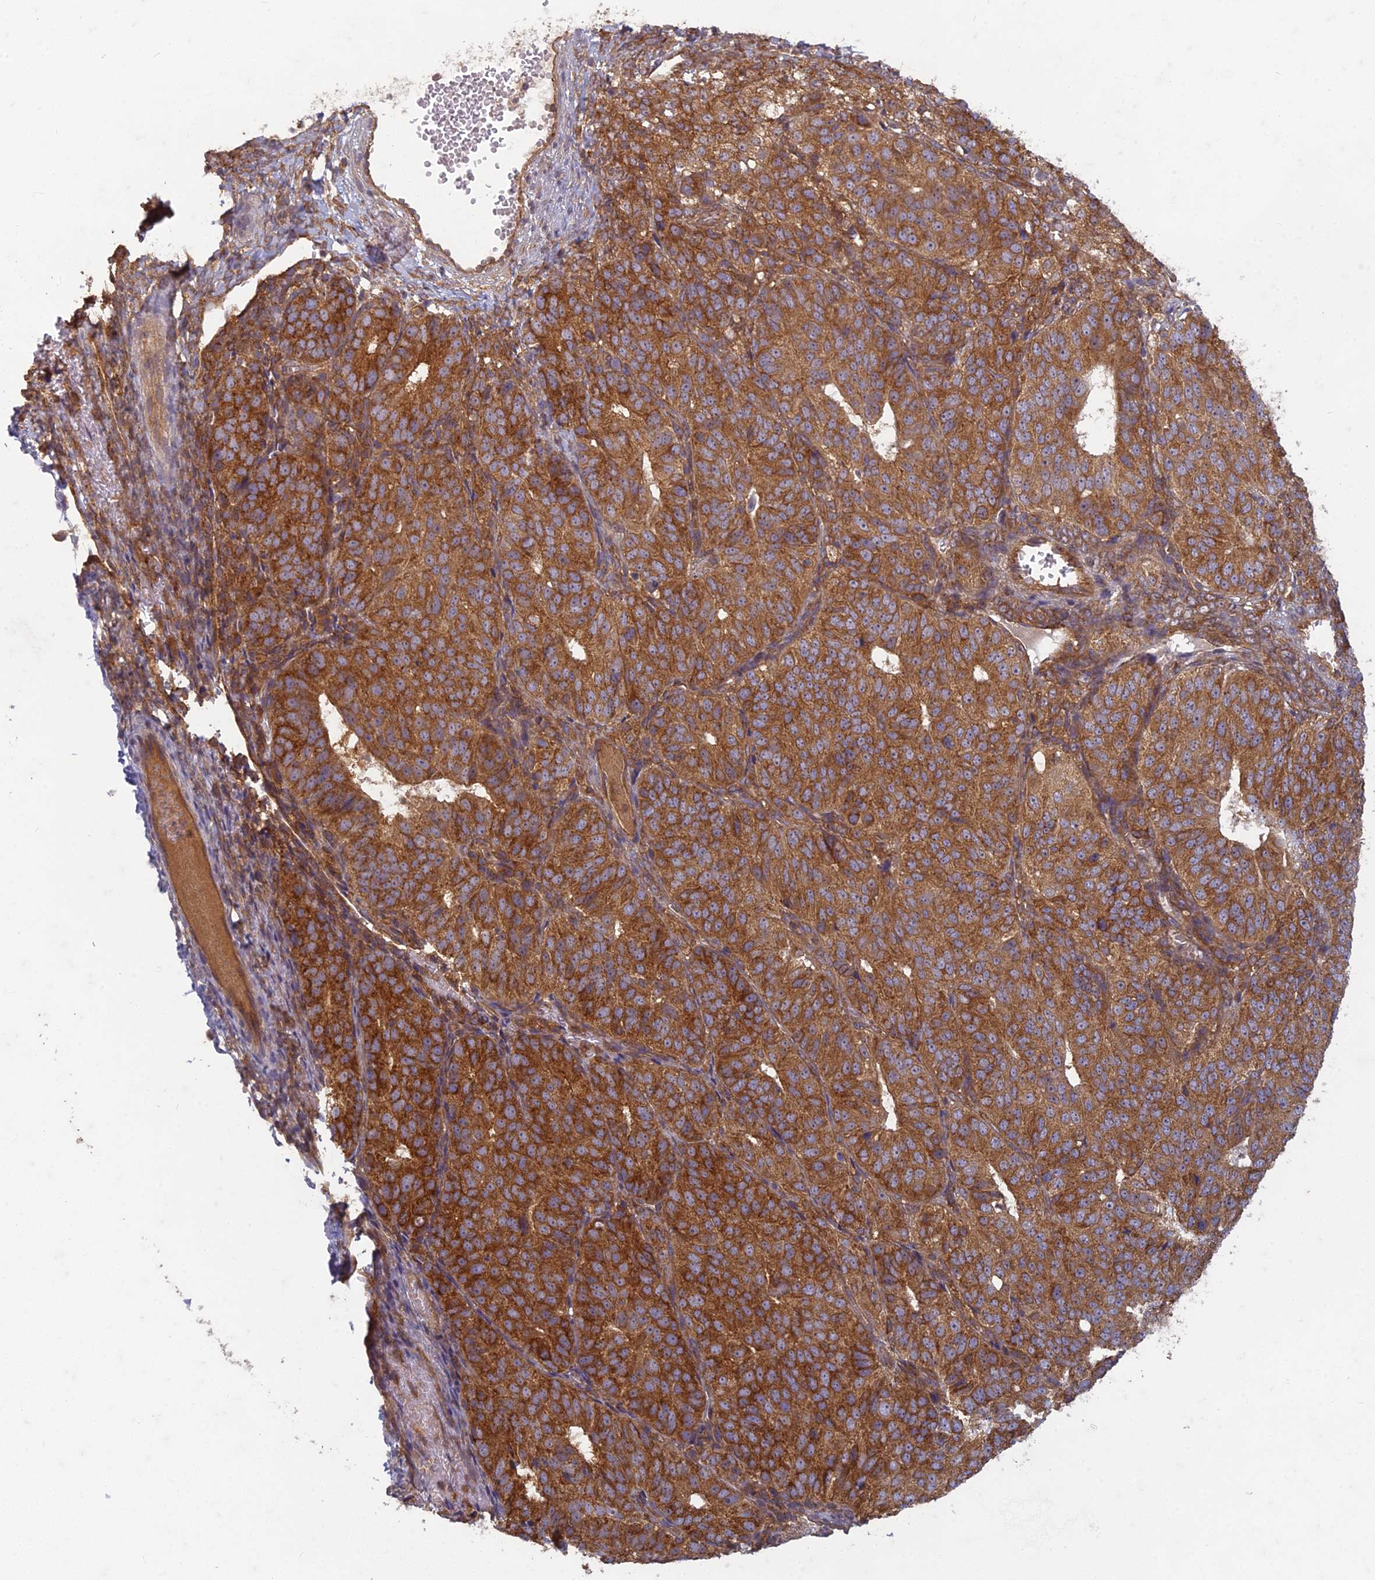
{"staining": {"intensity": "strong", "quantity": ">75%", "location": "cytoplasmic/membranous"}, "tissue": "ovarian cancer", "cell_type": "Tumor cells", "image_type": "cancer", "snomed": [{"axis": "morphology", "description": "Carcinoma, endometroid"}, {"axis": "topography", "description": "Ovary"}], "caption": "This photomicrograph shows IHC staining of human endometroid carcinoma (ovarian), with high strong cytoplasmic/membranous expression in about >75% of tumor cells.", "gene": "TCF25", "patient": {"sex": "female", "age": 51}}